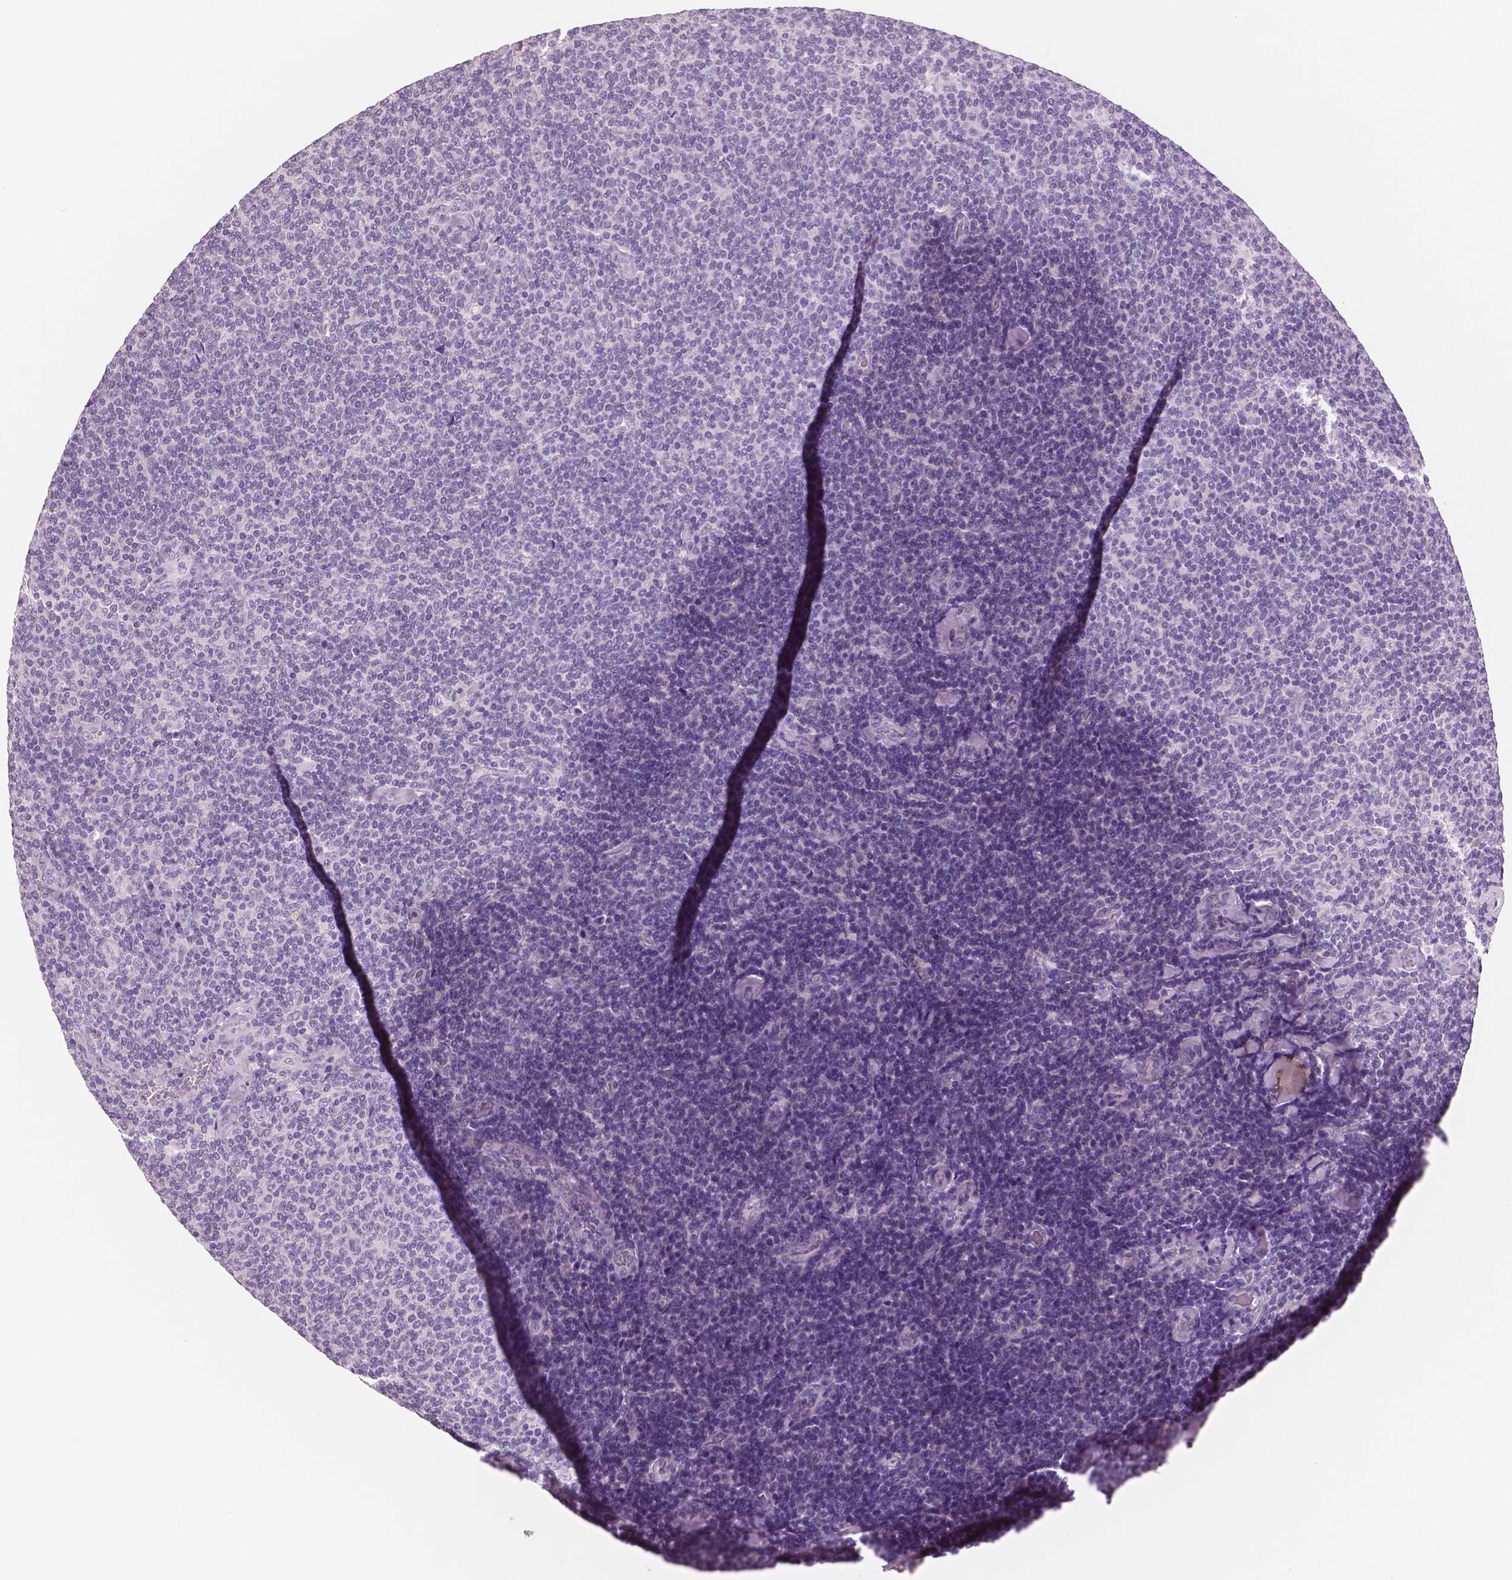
{"staining": {"intensity": "negative", "quantity": "none", "location": "none"}, "tissue": "lymphoma", "cell_type": "Tumor cells", "image_type": "cancer", "snomed": [{"axis": "morphology", "description": "Malignant lymphoma, non-Hodgkin's type, Low grade"}, {"axis": "topography", "description": "Lymph node"}], "caption": "This is a histopathology image of immunohistochemistry staining of malignant lymphoma, non-Hodgkin's type (low-grade), which shows no expression in tumor cells.", "gene": "NECAB2", "patient": {"sex": "male", "age": 52}}